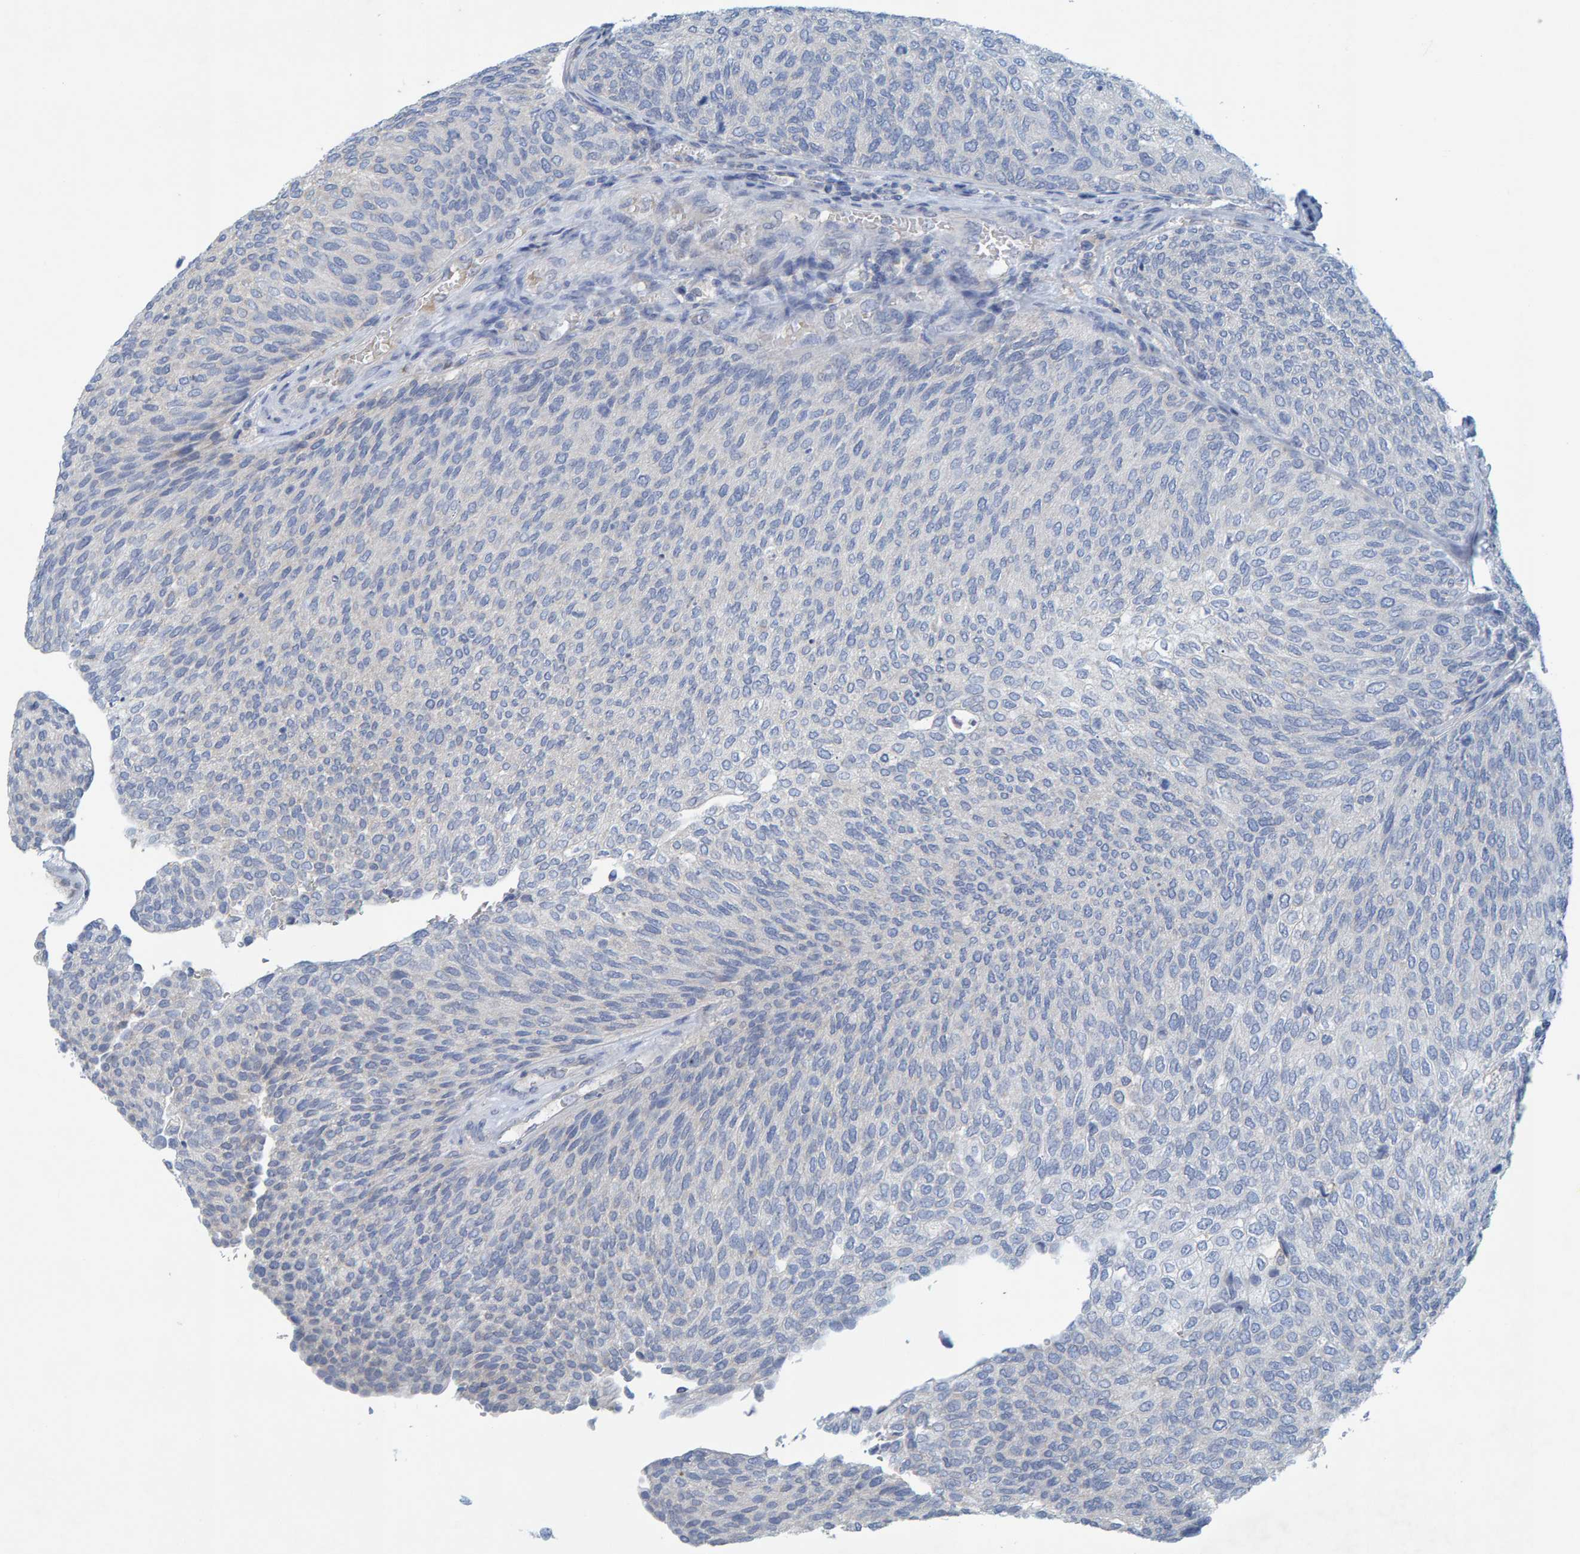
{"staining": {"intensity": "negative", "quantity": "none", "location": "none"}, "tissue": "urothelial cancer", "cell_type": "Tumor cells", "image_type": "cancer", "snomed": [{"axis": "morphology", "description": "Urothelial carcinoma, Low grade"}, {"axis": "topography", "description": "Urinary bladder"}], "caption": "The IHC photomicrograph has no significant expression in tumor cells of urothelial cancer tissue.", "gene": "ALAD", "patient": {"sex": "female", "age": 79}}